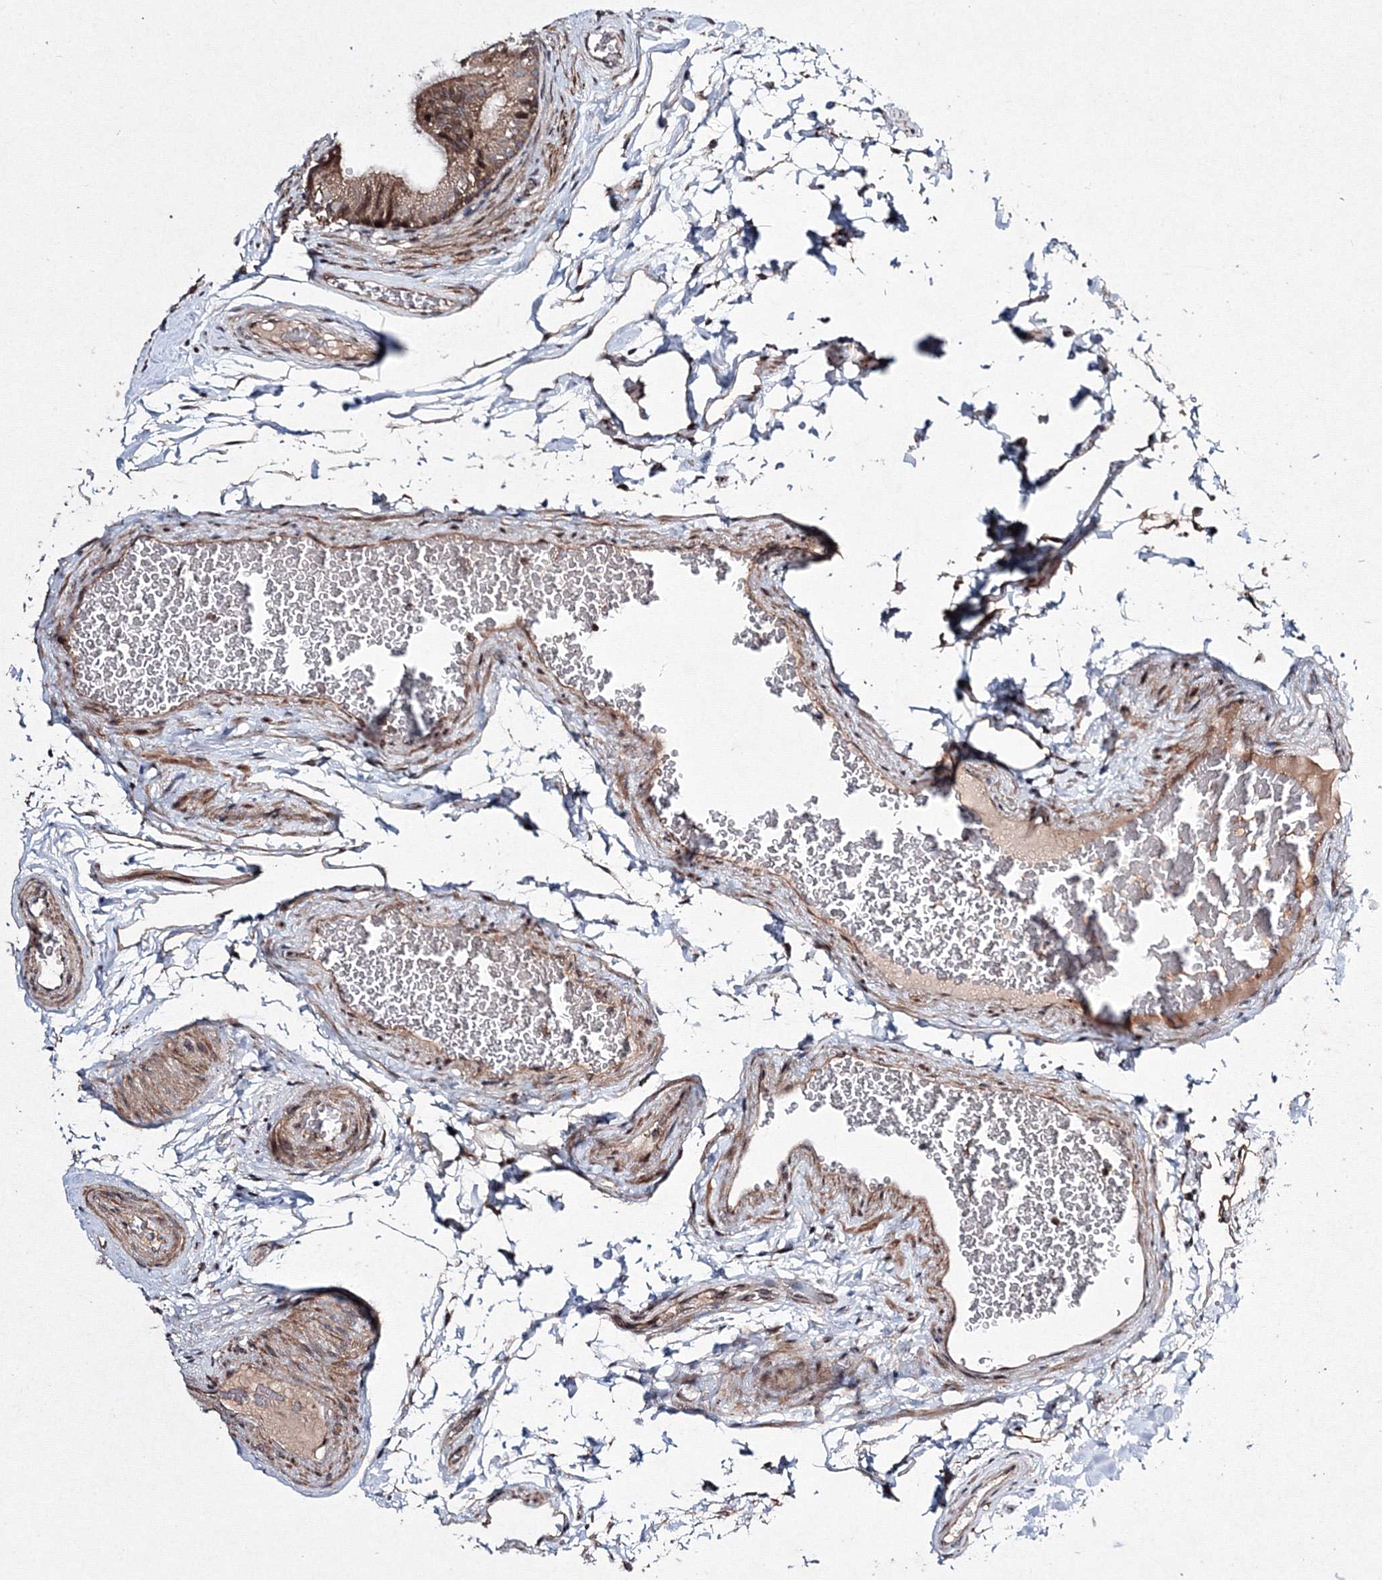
{"staining": {"intensity": "moderate", "quantity": ">75%", "location": "cytoplasmic/membranous"}, "tissue": "epididymis", "cell_type": "Glandular cells", "image_type": "normal", "snomed": [{"axis": "morphology", "description": "Normal tissue, NOS"}, {"axis": "topography", "description": "Epididymis"}], "caption": "Normal epididymis reveals moderate cytoplasmic/membranous positivity in about >75% of glandular cells The staining was performed using DAB (3,3'-diaminobenzidine) to visualize the protein expression in brown, while the nuclei were stained in blue with hematoxylin (Magnification: 20x)..", "gene": "RANBP3L", "patient": {"sex": "male", "age": 36}}